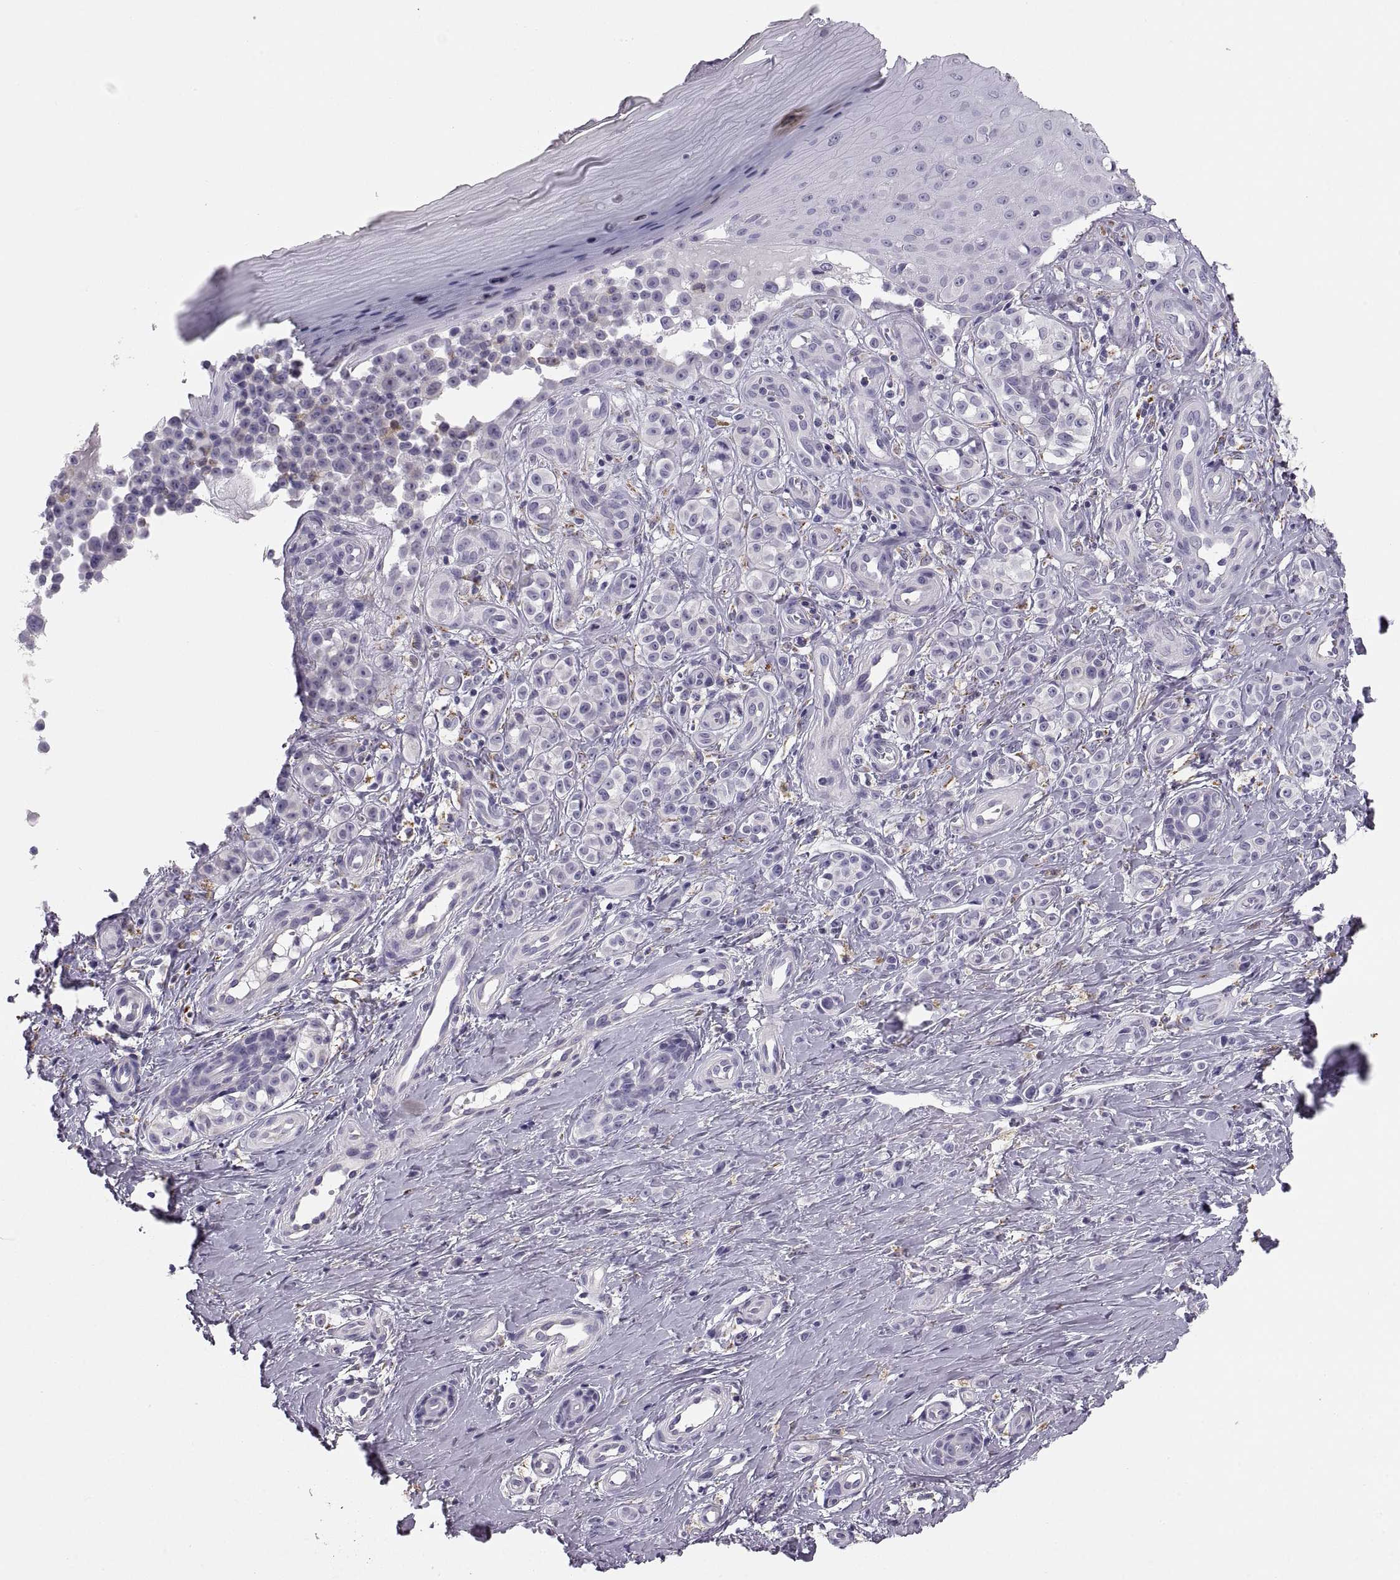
{"staining": {"intensity": "negative", "quantity": "none", "location": "none"}, "tissue": "melanoma", "cell_type": "Tumor cells", "image_type": "cancer", "snomed": [{"axis": "morphology", "description": "Malignant melanoma, NOS"}, {"axis": "topography", "description": "Skin"}], "caption": "Melanoma stained for a protein using immunohistochemistry reveals no positivity tumor cells.", "gene": "COL9A3", "patient": {"sex": "female", "age": 76}}